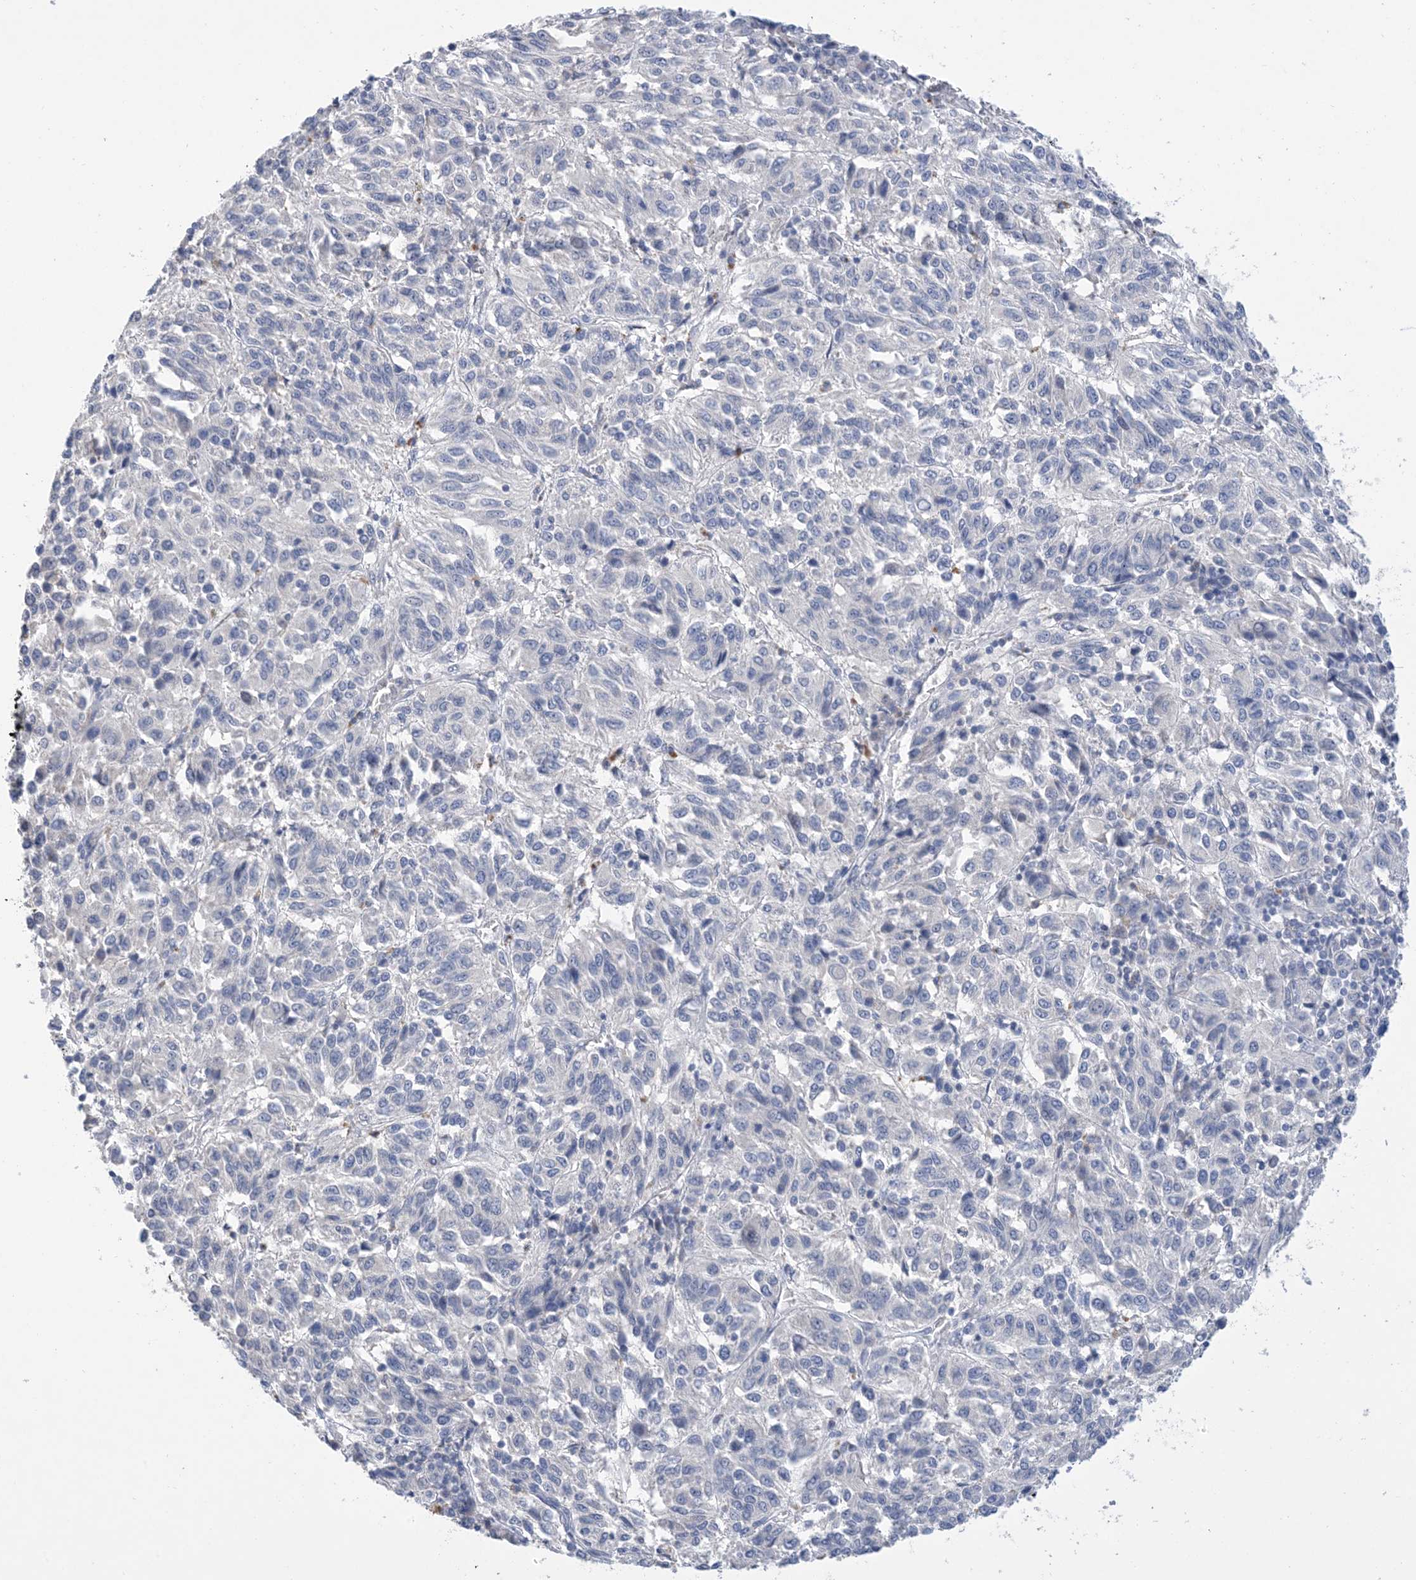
{"staining": {"intensity": "negative", "quantity": "none", "location": "none"}, "tissue": "melanoma", "cell_type": "Tumor cells", "image_type": "cancer", "snomed": [{"axis": "morphology", "description": "Malignant melanoma, Metastatic site"}, {"axis": "topography", "description": "Lung"}], "caption": "Melanoma stained for a protein using IHC reveals no positivity tumor cells.", "gene": "DSC3", "patient": {"sex": "male", "age": 64}}